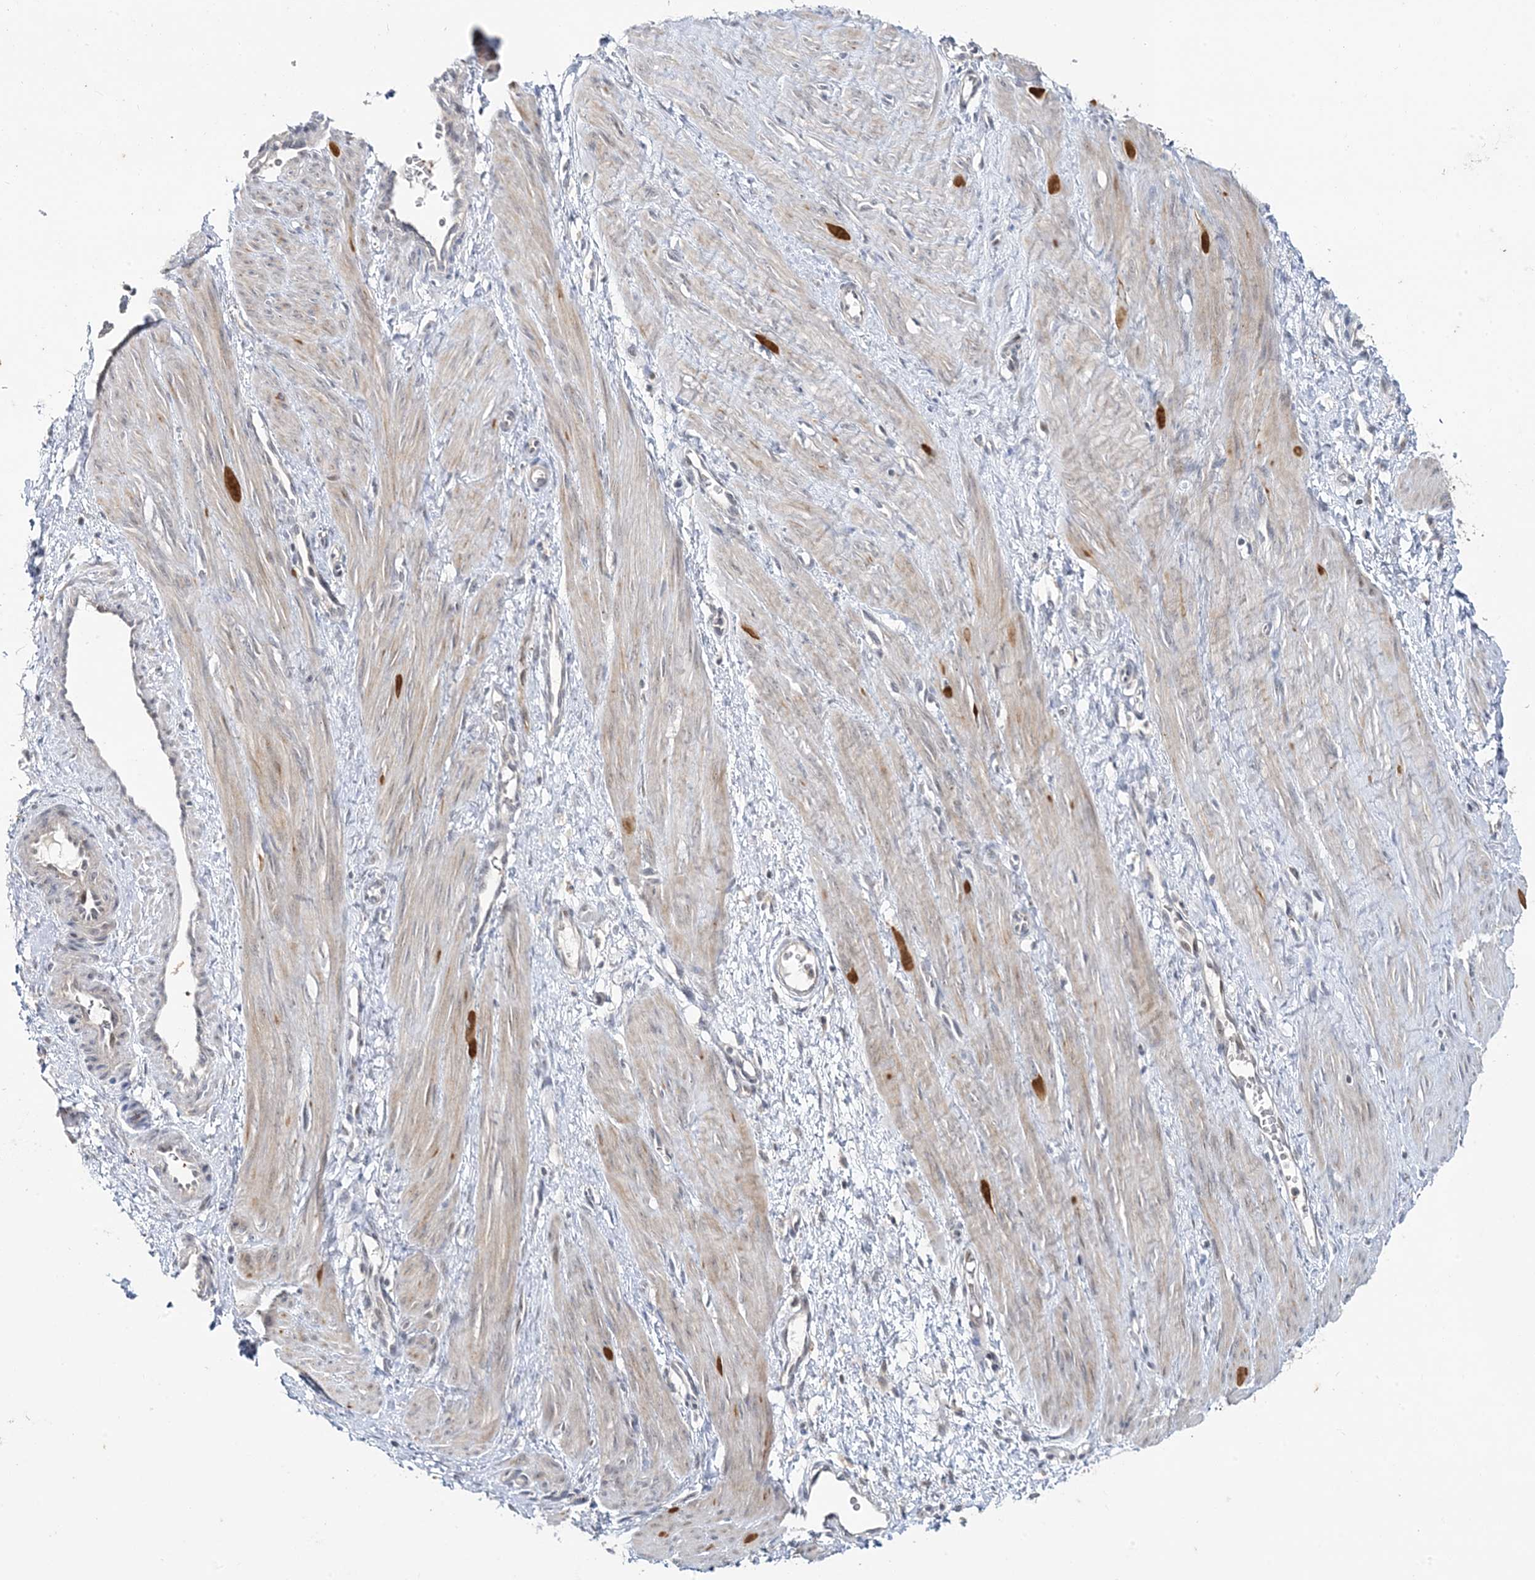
{"staining": {"intensity": "weak", "quantity": "25%-75%", "location": "cytoplasmic/membranous,nuclear"}, "tissue": "smooth muscle", "cell_type": "Smooth muscle cells", "image_type": "normal", "snomed": [{"axis": "morphology", "description": "Normal tissue, NOS"}, {"axis": "topography", "description": "Endometrium"}], "caption": "DAB (3,3'-diaminobenzidine) immunohistochemical staining of unremarkable smooth muscle reveals weak cytoplasmic/membranous,nuclear protein staining in approximately 25%-75% of smooth muscle cells. (DAB (3,3'-diaminobenzidine) IHC, brown staining for protein, blue staining for nuclei).", "gene": "LEXM", "patient": {"sex": "female", "age": 33}}